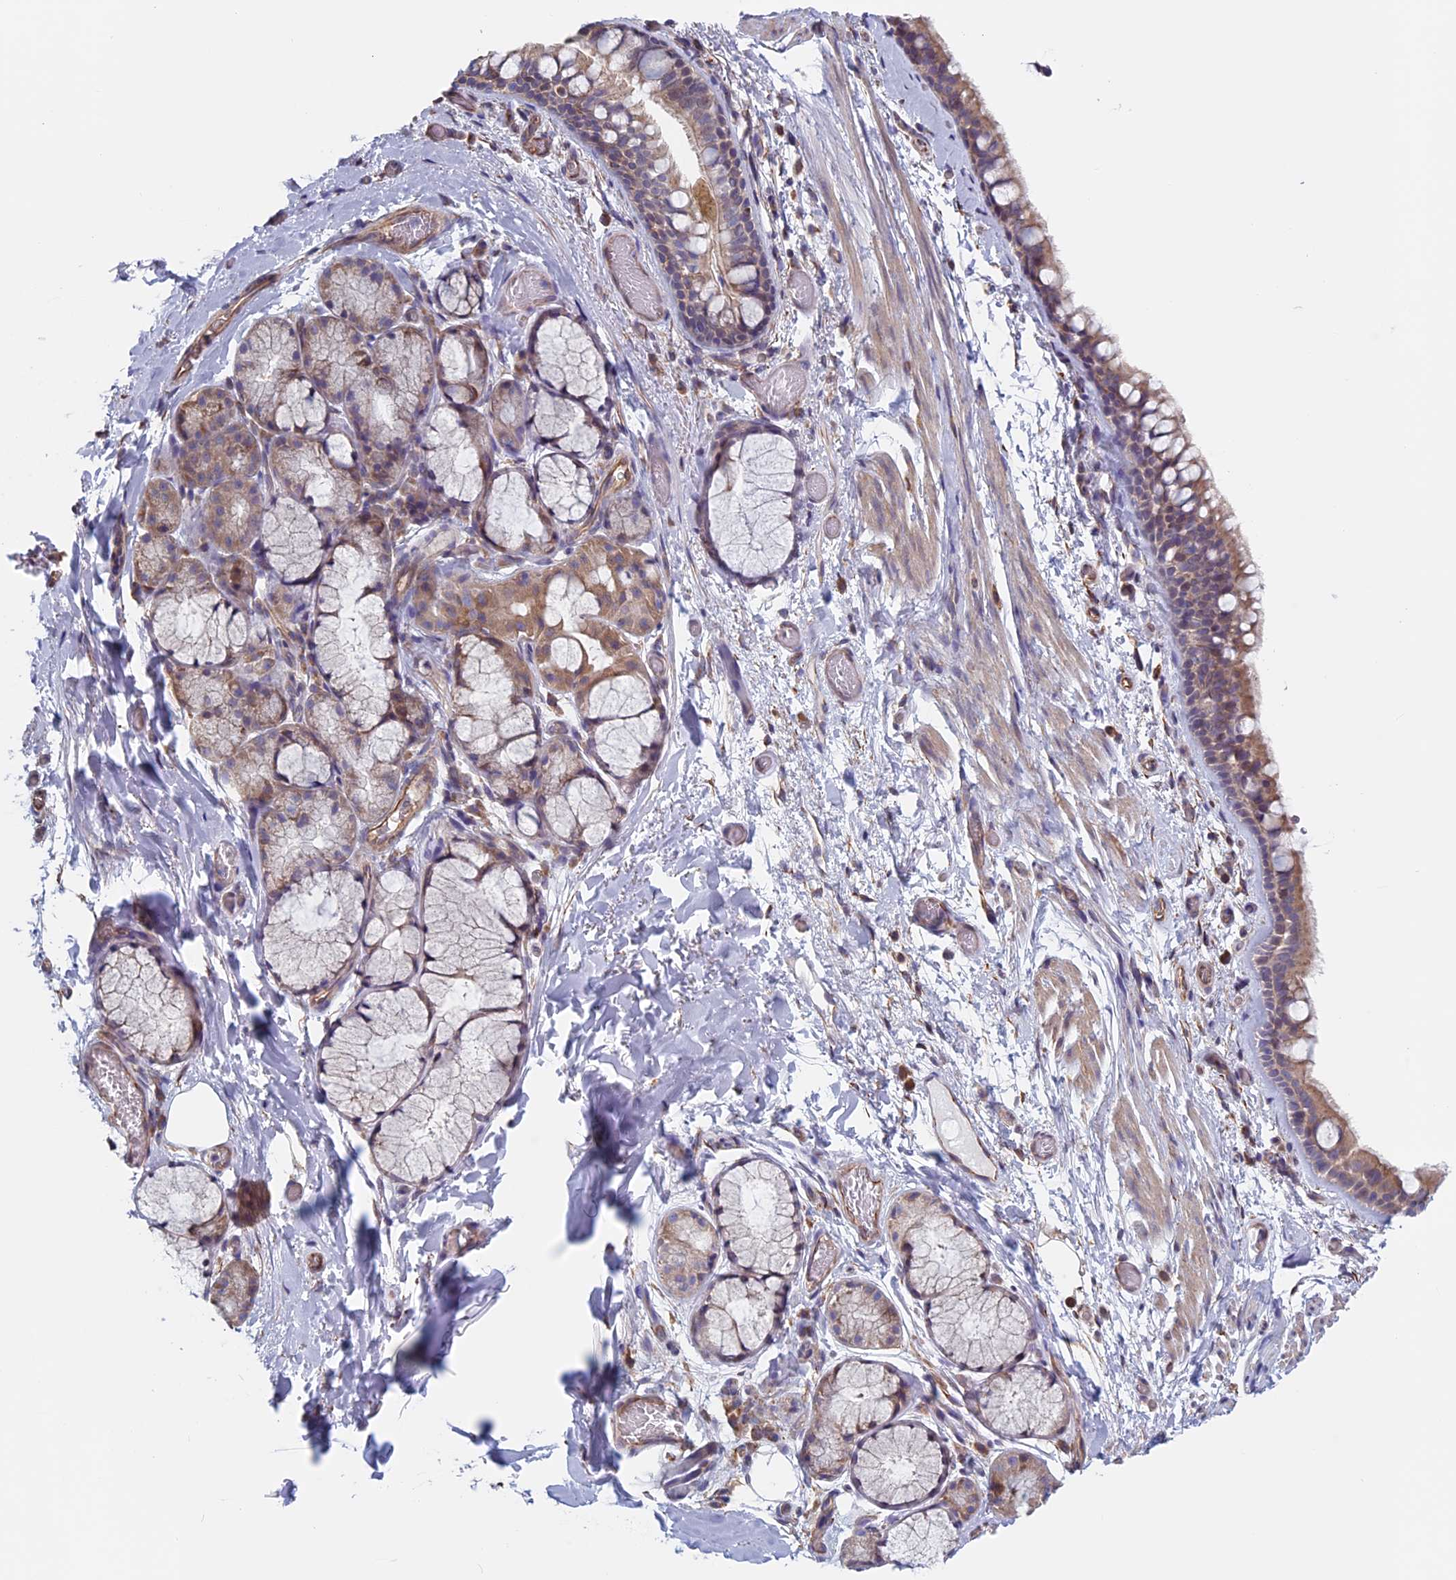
{"staining": {"intensity": "weak", "quantity": ">75%", "location": "cytoplasmic/membranous"}, "tissue": "bronchus", "cell_type": "Respiratory epithelial cells", "image_type": "normal", "snomed": [{"axis": "morphology", "description": "Normal tissue, NOS"}, {"axis": "topography", "description": "Bronchus"}], "caption": "The image reveals immunohistochemical staining of unremarkable bronchus. There is weak cytoplasmic/membranous expression is identified in about >75% of respiratory epithelial cells.", "gene": "BCL2L10", "patient": {"sex": "male", "age": 65}}